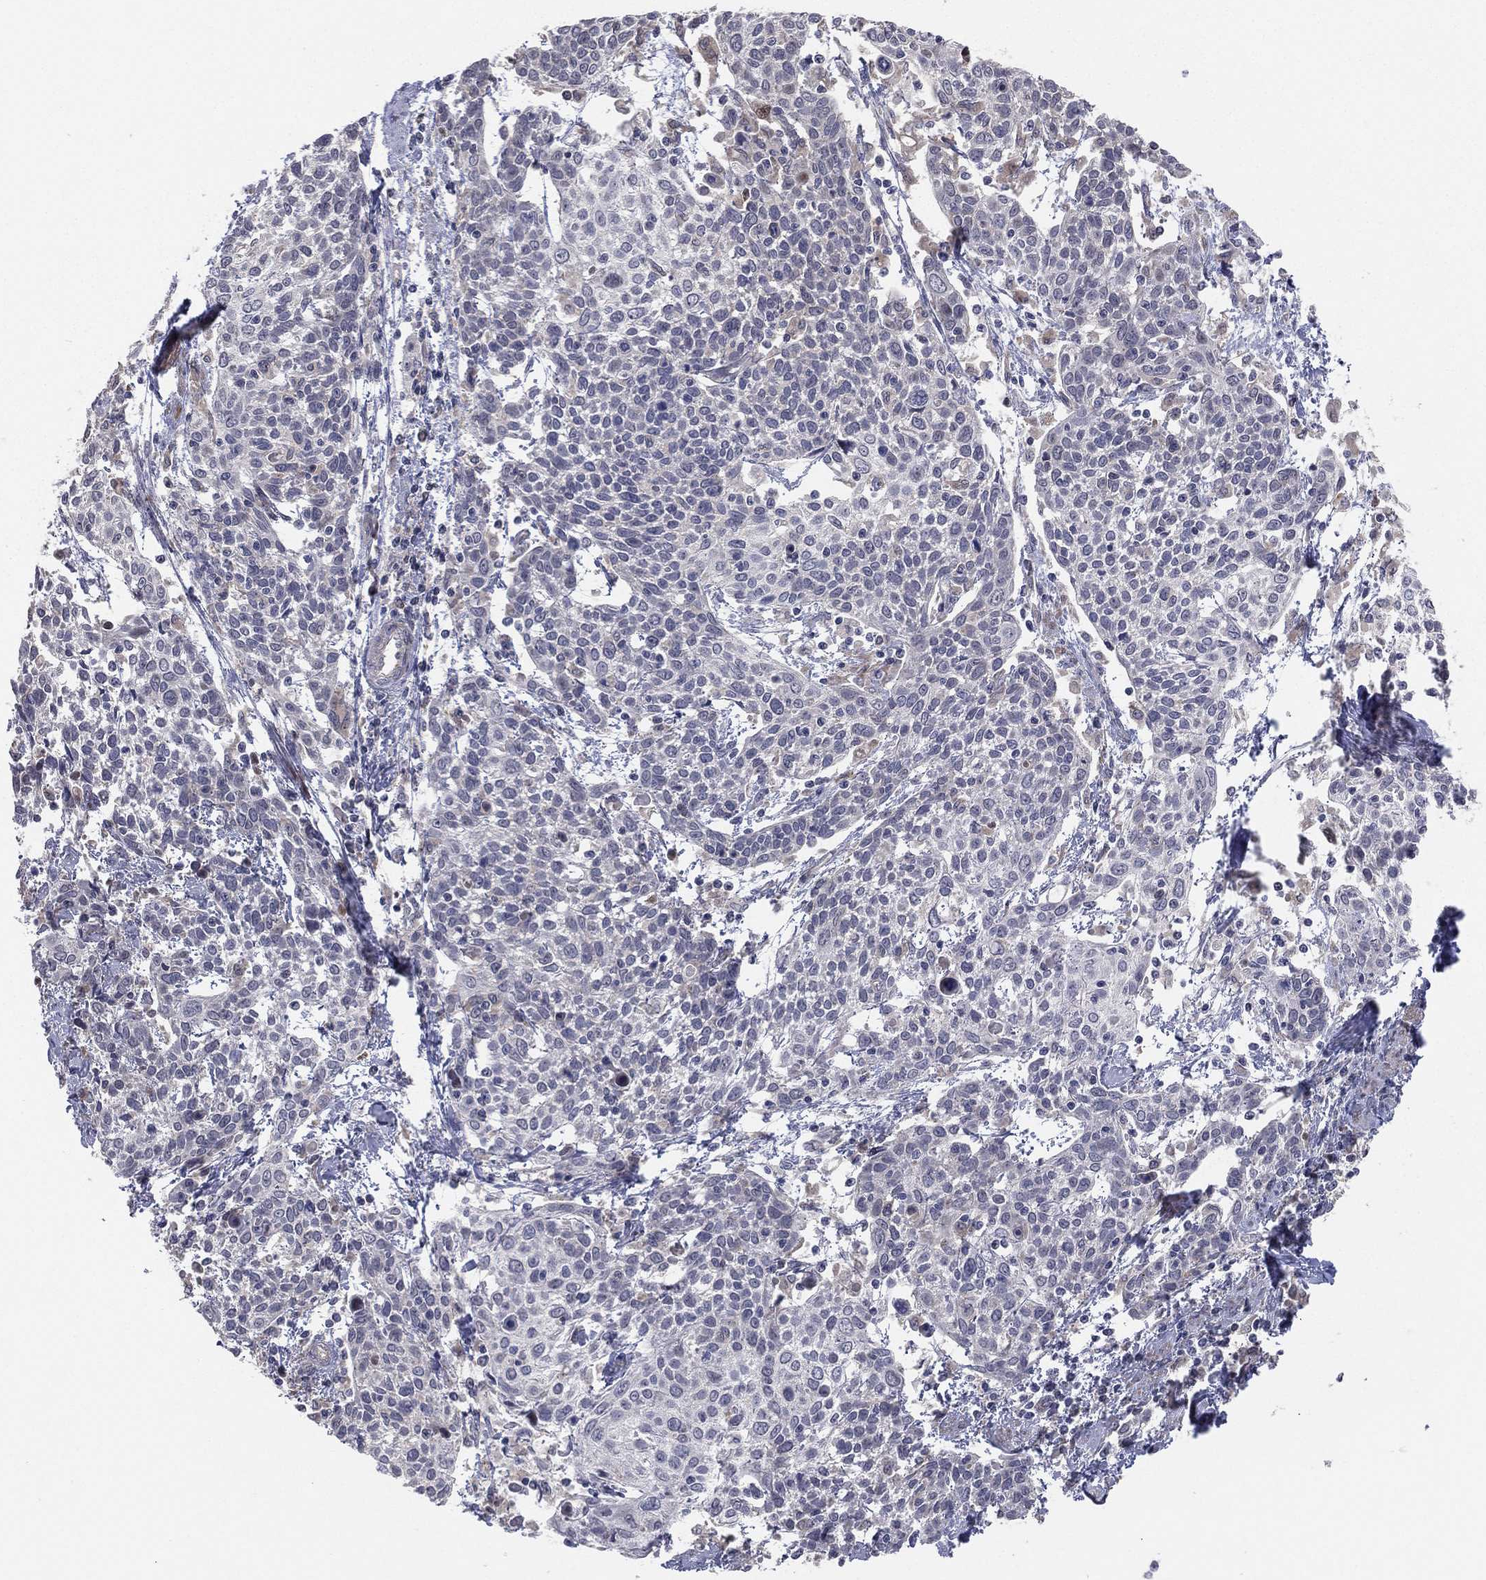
{"staining": {"intensity": "negative", "quantity": "none", "location": "none"}, "tissue": "cervical cancer", "cell_type": "Tumor cells", "image_type": "cancer", "snomed": [{"axis": "morphology", "description": "Squamous cell carcinoma, NOS"}, {"axis": "topography", "description": "Cervix"}], "caption": "Immunohistochemistry (IHC) micrograph of cervical cancer stained for a protein (brown), which shows no staining in tumor cells.", "gene": "UTP14A", "patient": {"sex": "female", "age": 61}}